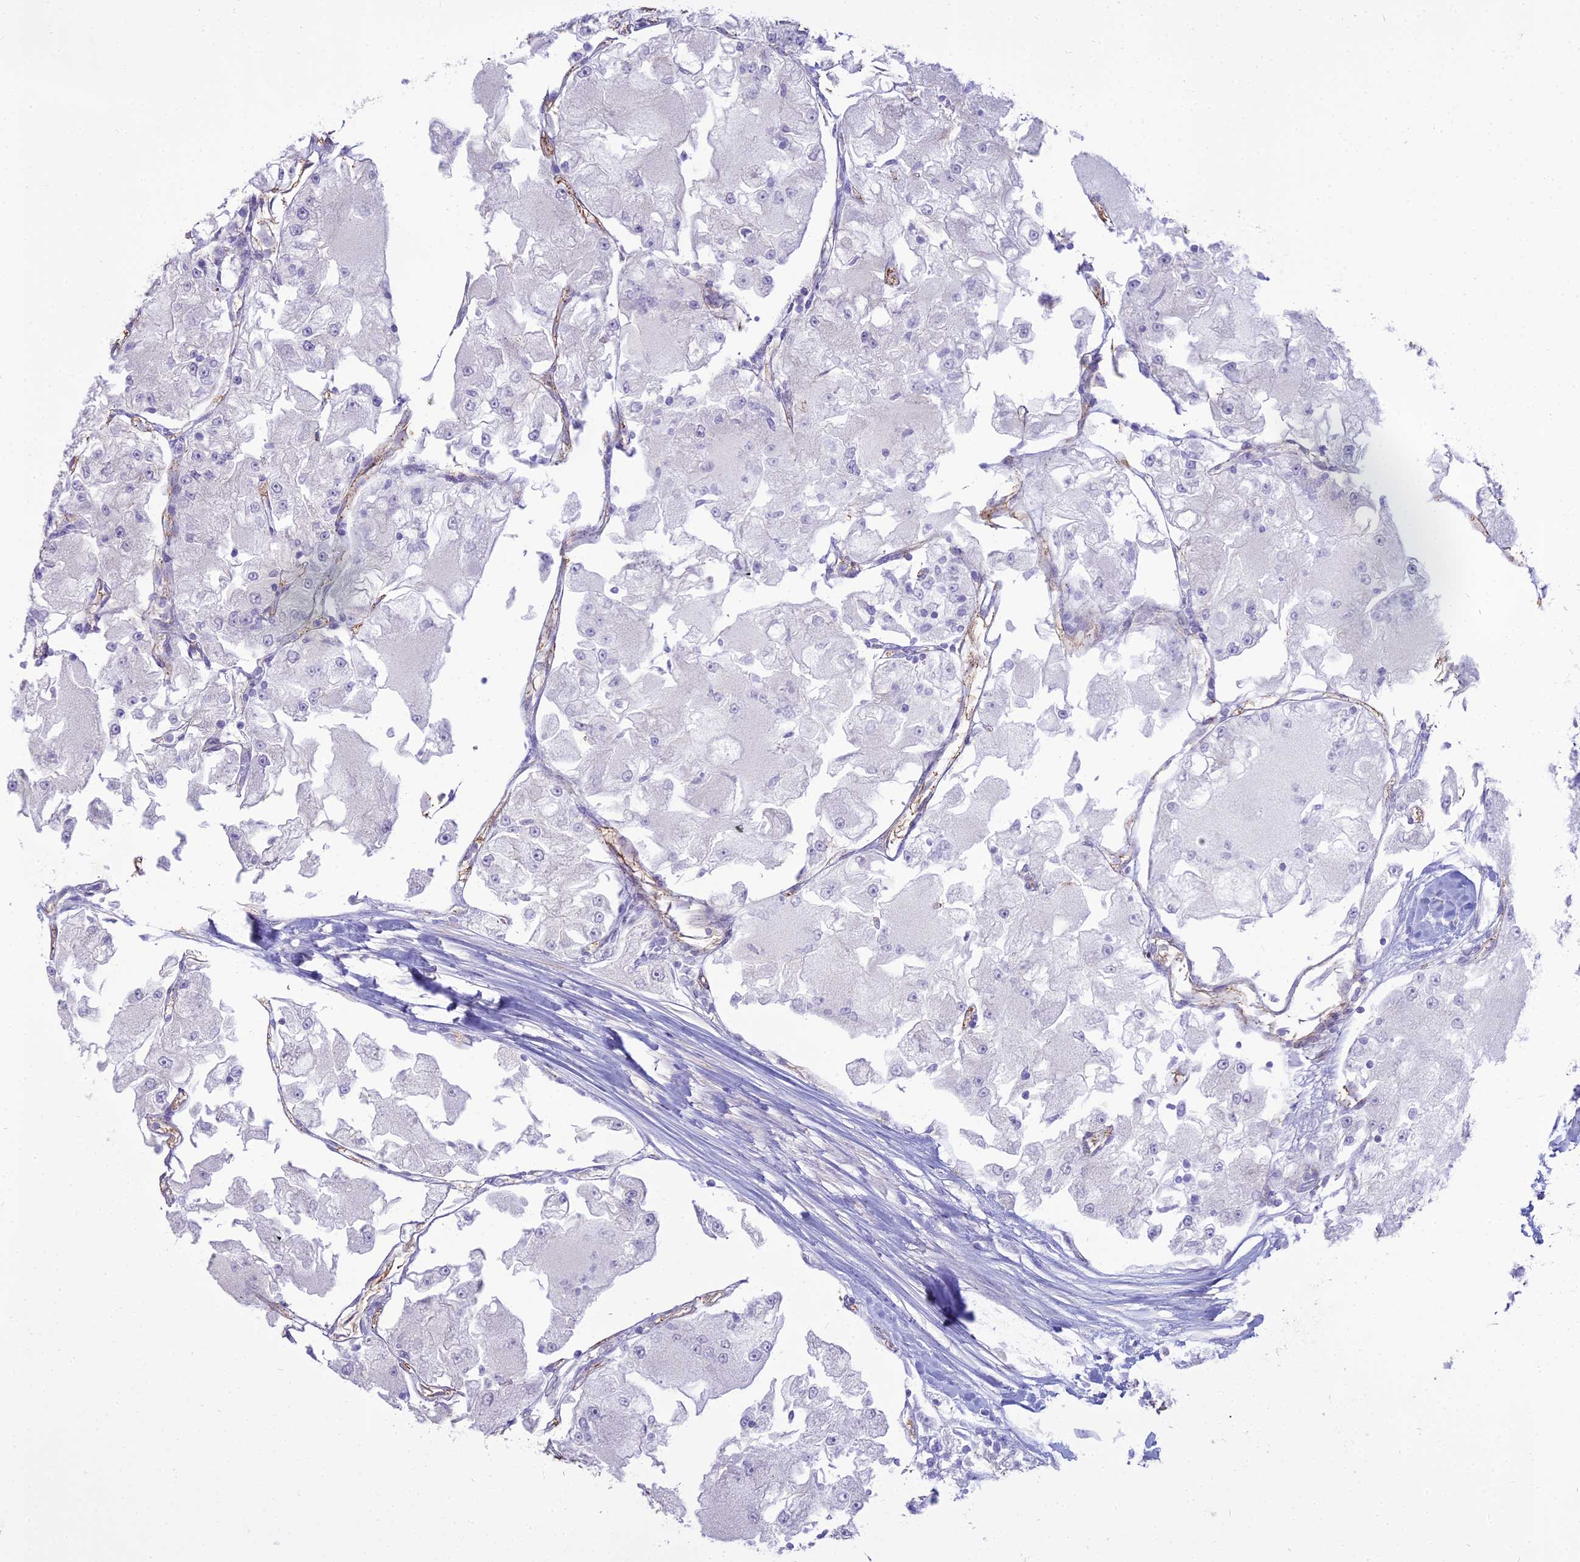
{"staining": {"intensity": "negative", "quantity": "none", "location": "none"}, "tissue": "renal cancer", "cell_type": "Tumor cells", "image_type": "cancer", "snomed": [{"axis": "morphology", "description": "Adenocarcinoma, NOS"}, {"axis": "topography", "description": "Kidney"}], "caption": "IHC of human adenocarcinoma (renal) reveals no positivity in tumor cells.", "gene": "BLNK", "patient": {"sex": "female", "age": 72}}